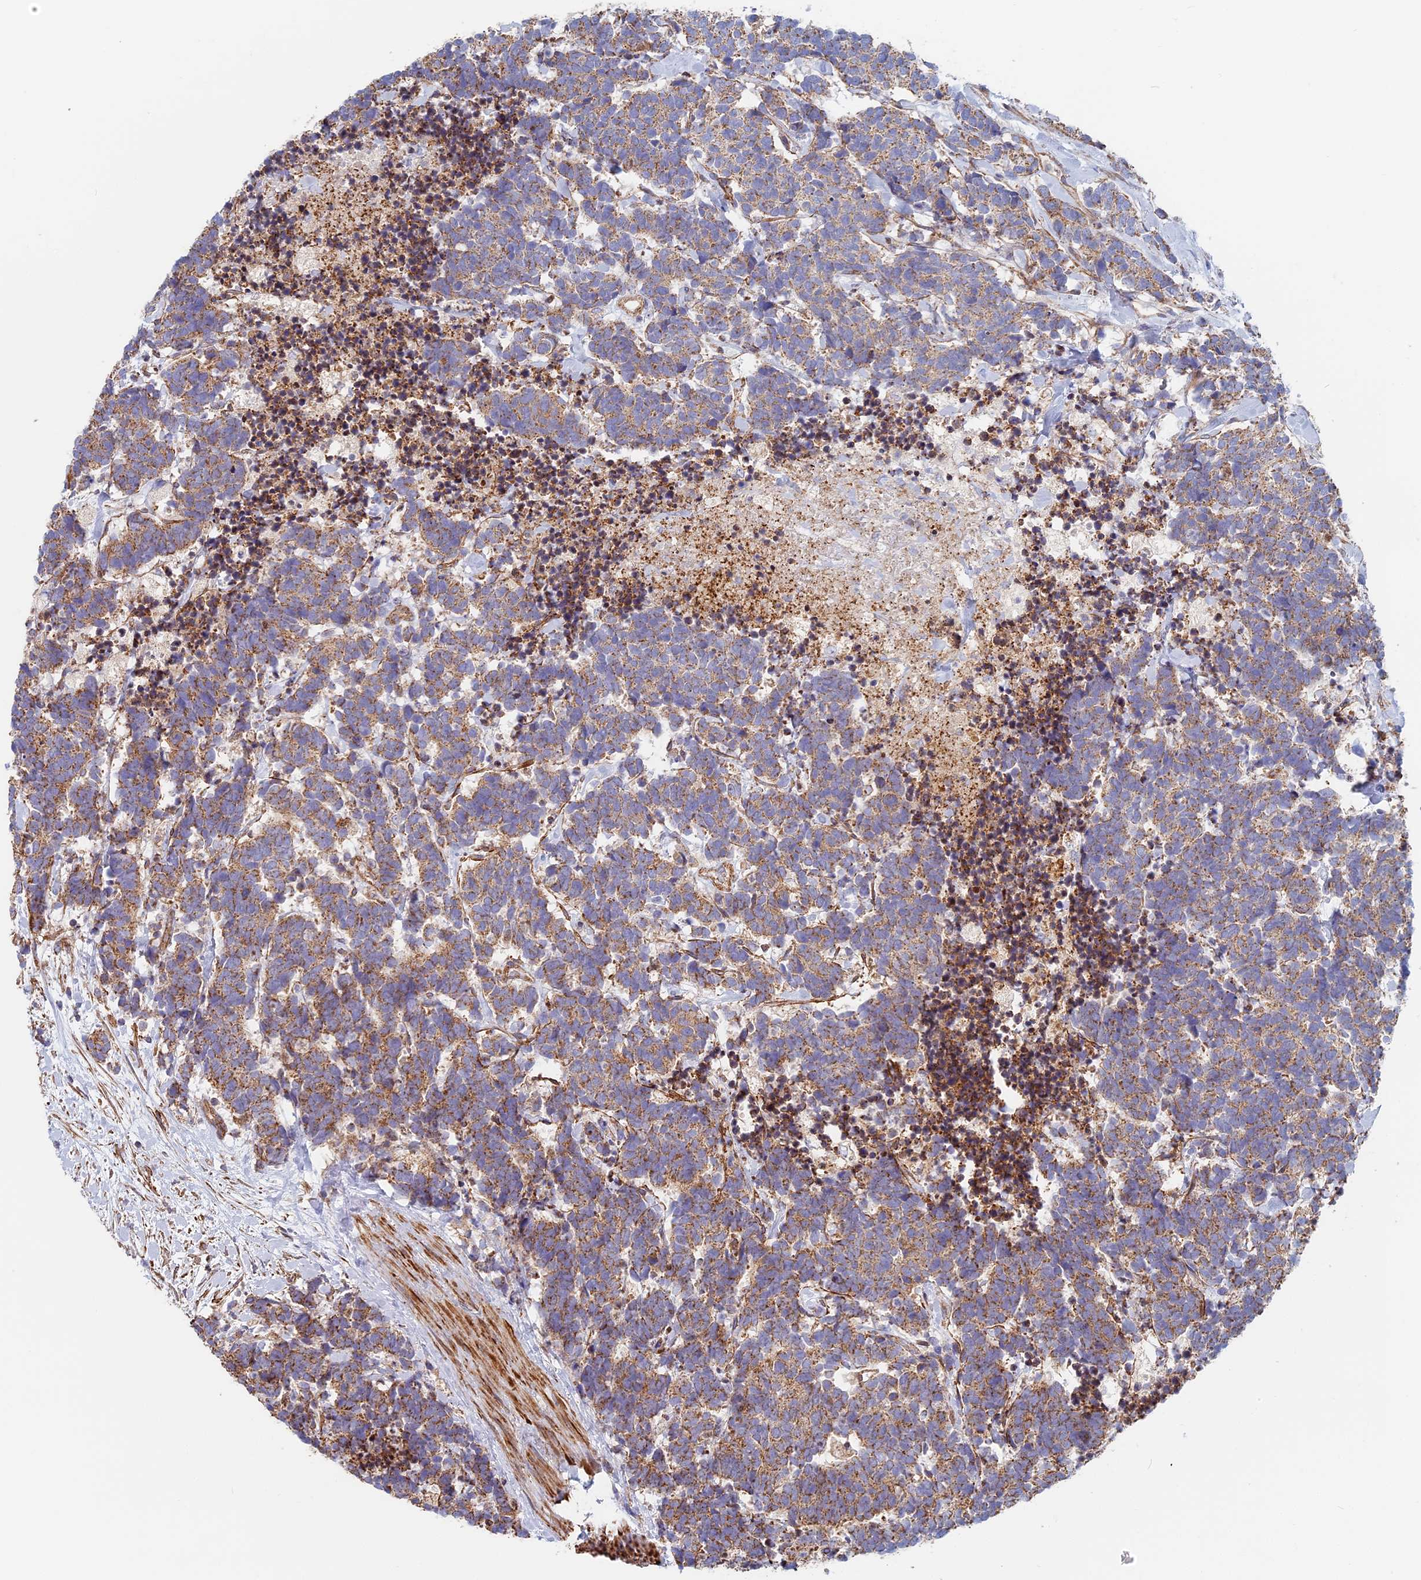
{"staining": {"intensity": "weak", "quantity": "25%-75%", "location": "cytoplasmic/membranous"}, "tissue": "carcinoid", "cell_type": "Tumor cells", "image_type": "cancer", "snomed": [{"axis": "morphology", "description": "Carcinoma, NOS"}, {"axis": "morphology", "description": "Carcinoid, malignant, NOS"}, {"axis": "topography", "description": "Prostate"}], "caption": "IHC micrograph of carcinoid stained for a protein (brown), which displays low levels of weak cytoplasmic/membranous expression in approximately 25%-75% of tumor cells.", "gene": "DDA1", "patient": {"sex": "male", "age": 57}}